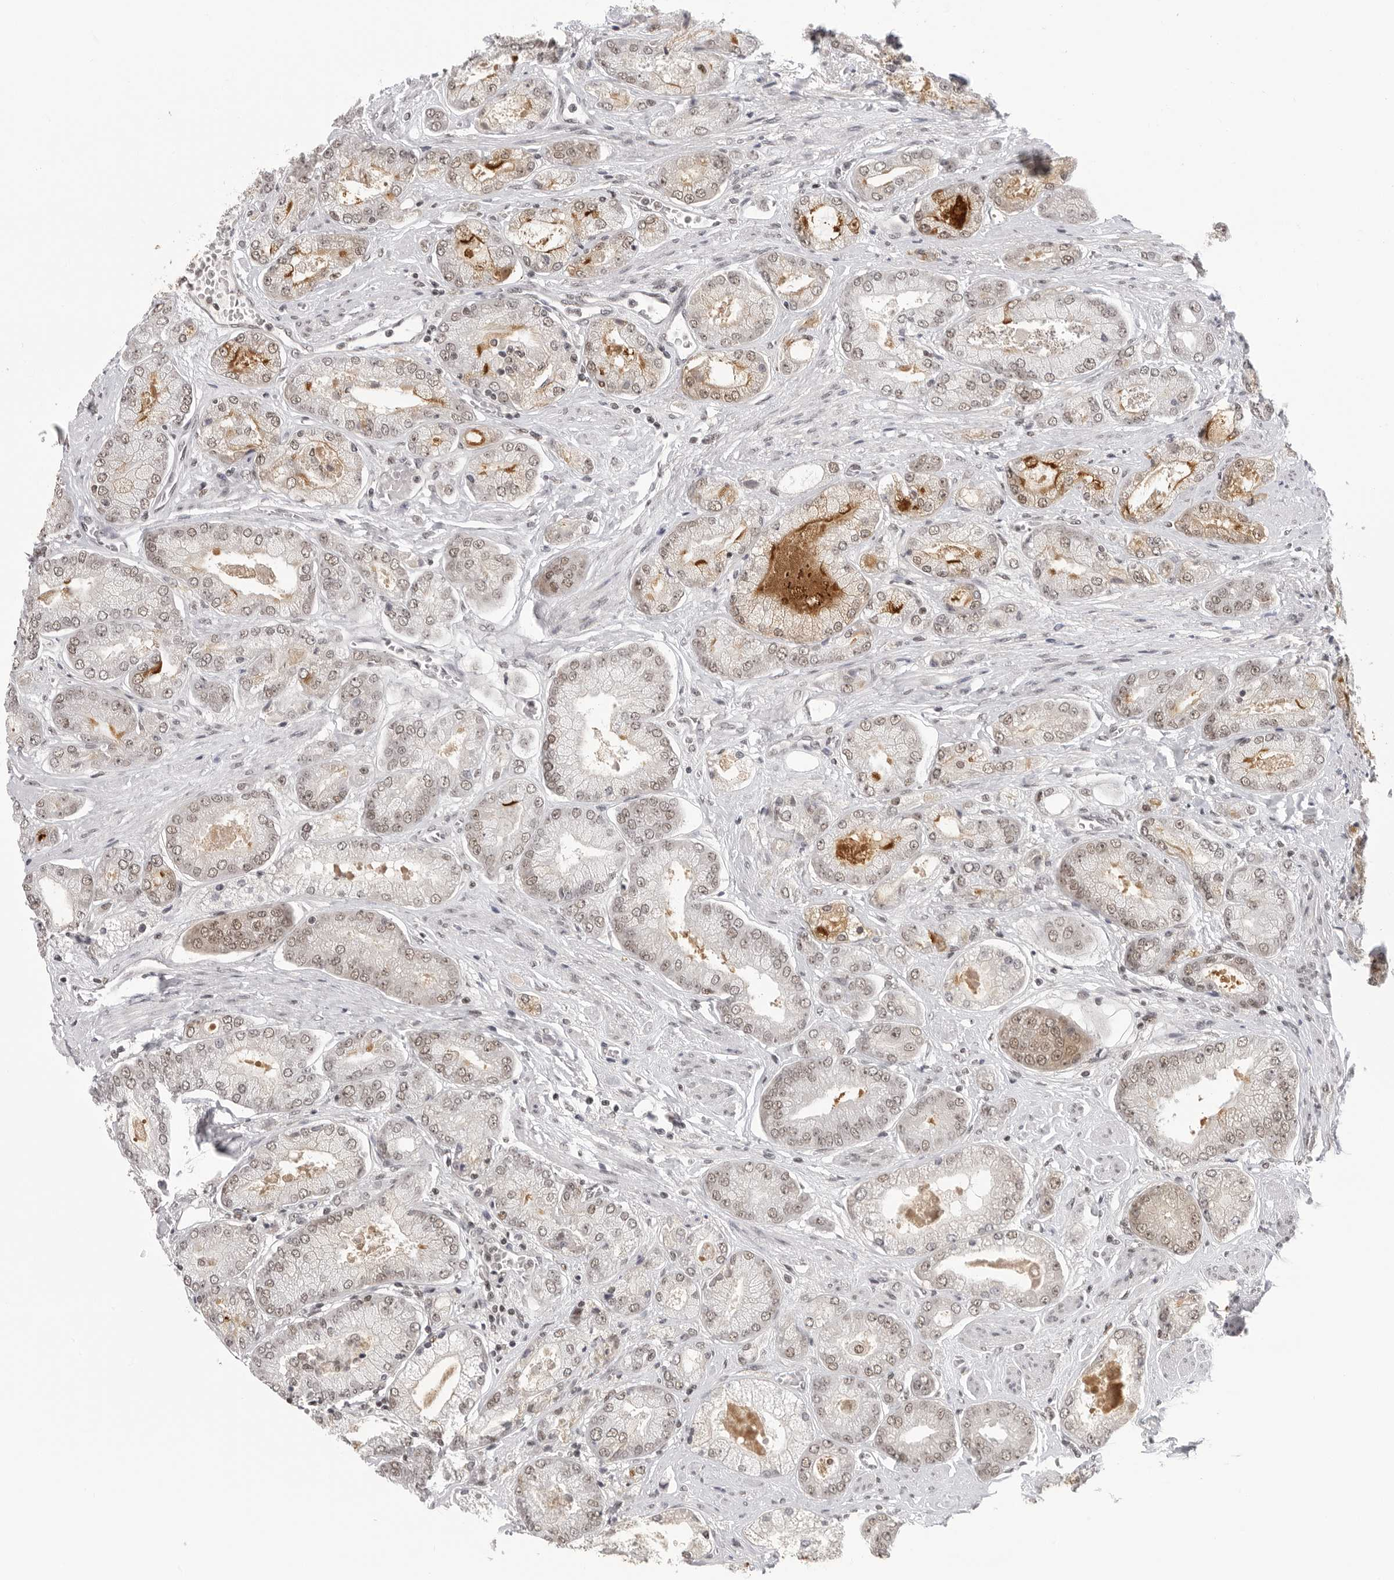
{"staining": {"intensity": "weak", "quantity": "25%-75%", "location": "cytoplasmic/membranous,nuclear"}, "tissue": "prostate cancer", "cell_type": "Tumor cells", "image_type": "cancer", "snomed": [{"axis": "morphology", "description": "Adenocarcinoma, High grade"}, {"axis": "topography", "description": "Prostate"}], "caption": "Immunohistochemistry (IHC) of adenocarcinoma (high-grade) (prostate) displays low levels of weak cytoplasmic/membranous and nuclear expression in approximately 25%-75% of tumor cells.", "gene": "RPA2", "patient": {"sex": "male", "age": 58}}